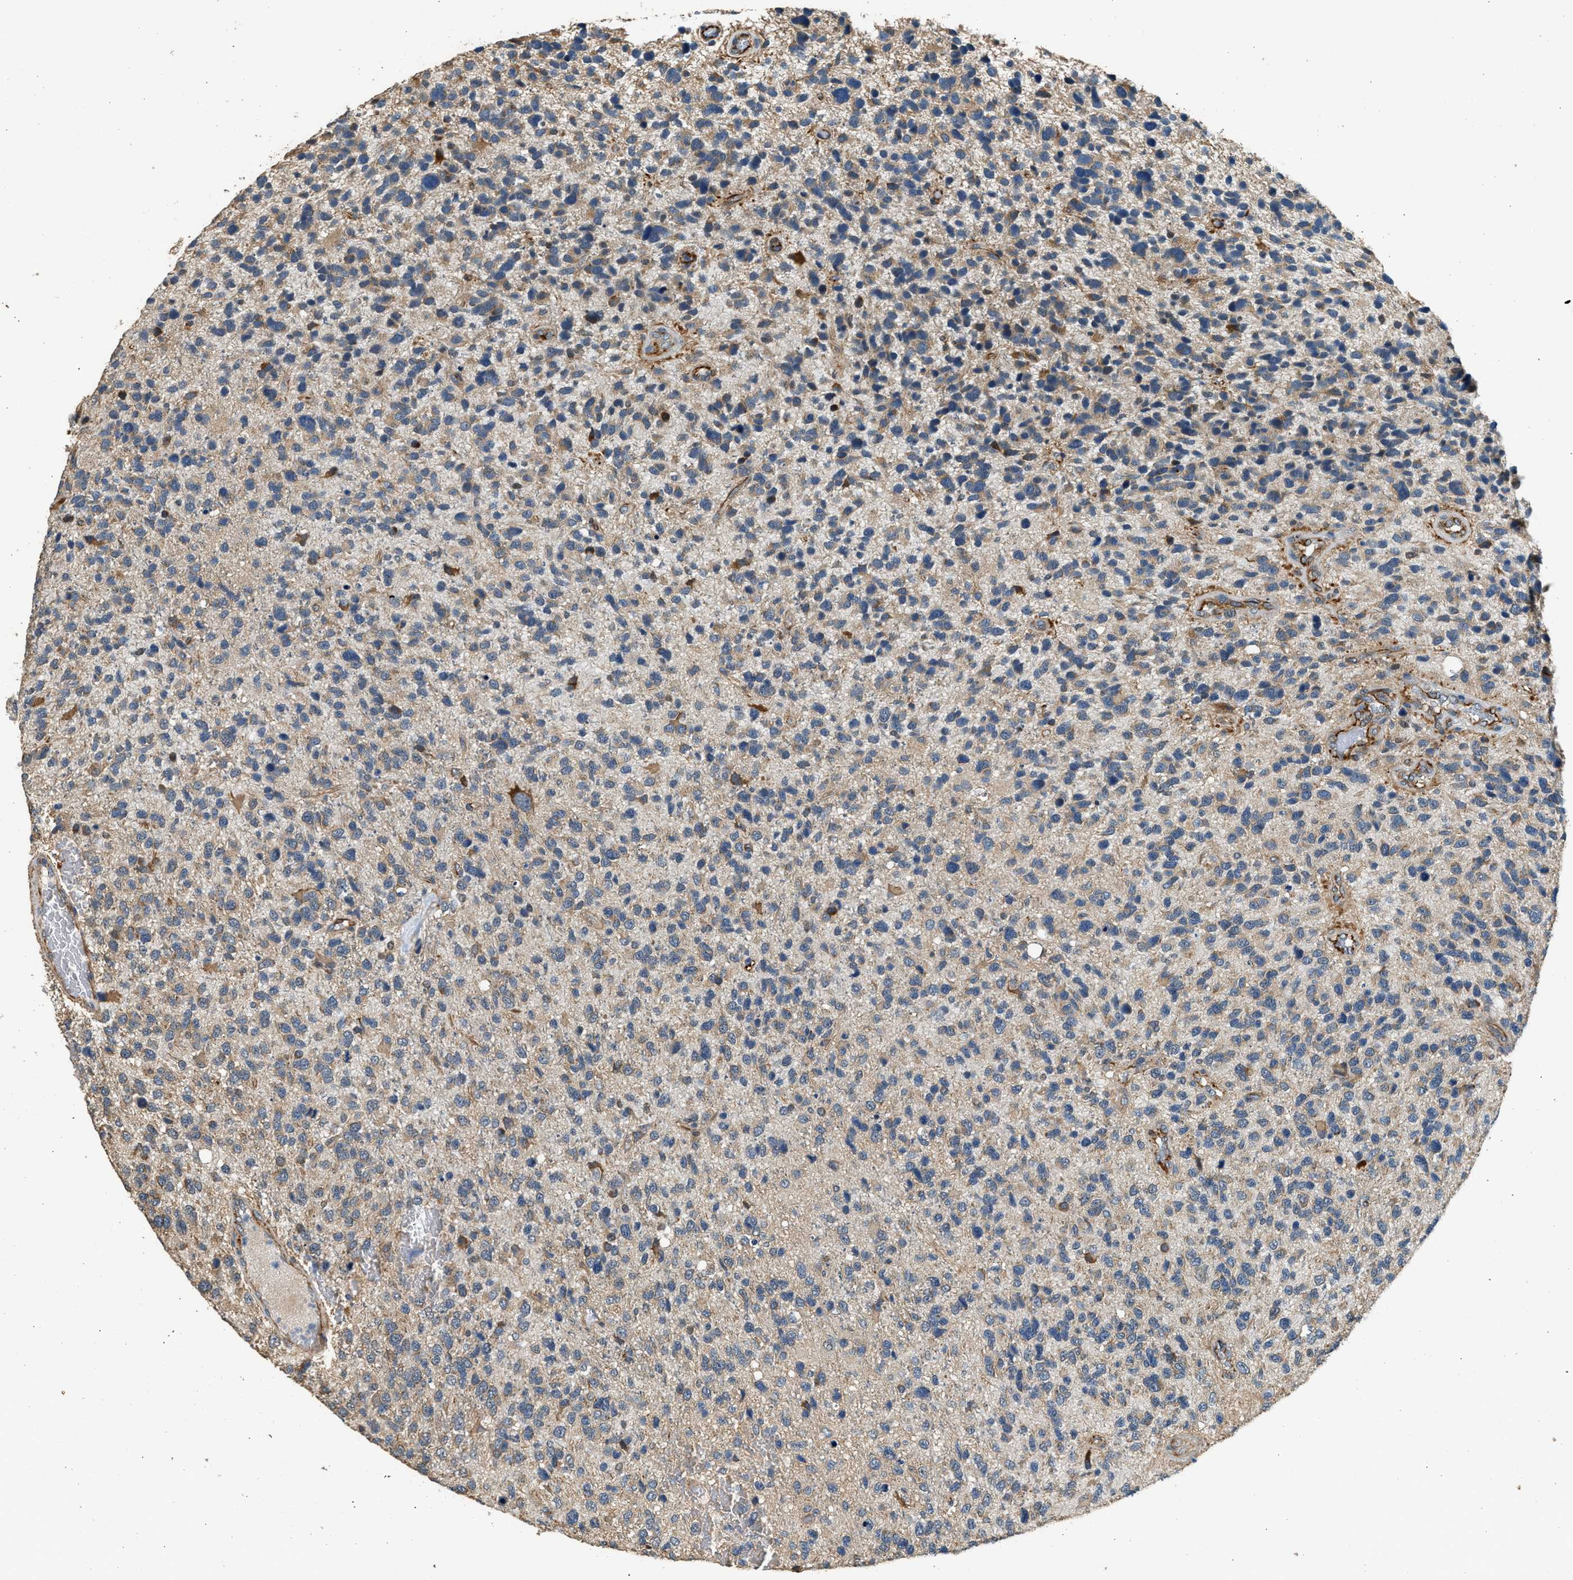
{"staining": {"intensity": "moderate", "quantity": "25%-75%", "location": "cytoplasmic/membranous"}, "tissue": "glioma", "cell_type": "Tumor cells", "image_type": "cancer", "snomed": [{"axis": "morphology", "description": "Glioma, malignant, High grade"}, {"axis": "topography", "description": "Brain"}], "caption": "Brown immunohistochemical staining in human glioma shows moderate cytoplasmic/membranous positivity in about 25%-75% of tumor cells.", "gene": "PCLO", "patient": {"sex": "female", "age": 58}}